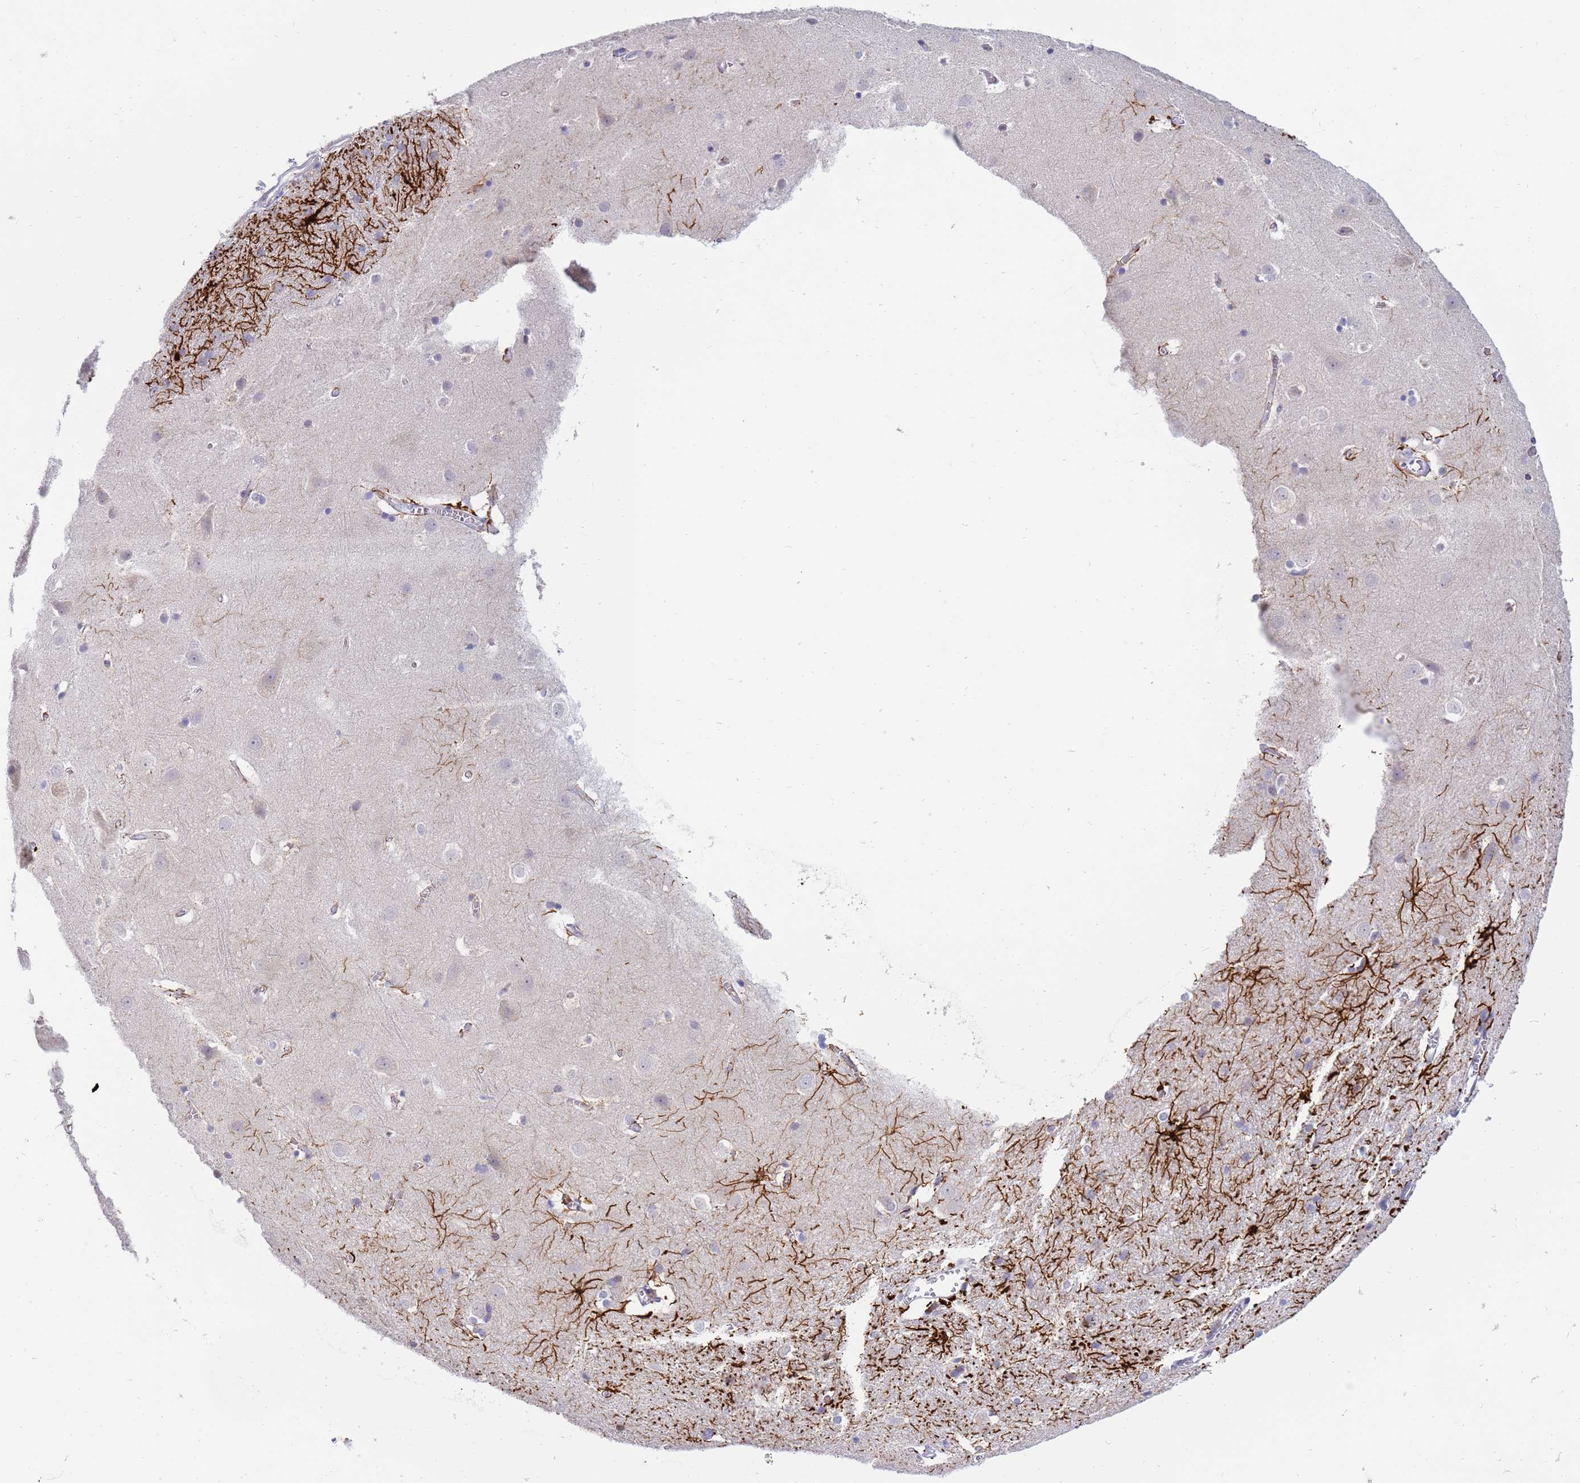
{"staining": {"intensity": "negative", "quantity": "none", "location": "none"}, "tissue": "cerebral cortex", "cell_type": "Endothelial cells", "image_type": "normal", "snomed": [{"axis": "morphology", "description": "Normal tissue, NOS"}, {"axis": "topography", "description": "Cerebral cortex"}], "caption": "The histopathology image demonstrates no staining of endothelial cells in unremarkable cerebral cortex. (DAB immunohistochemistry (IHC) visualized using brightfield microscopy, high magnification).", "gene": "STK25", "patient": {"sex": "male", "age": 54}}